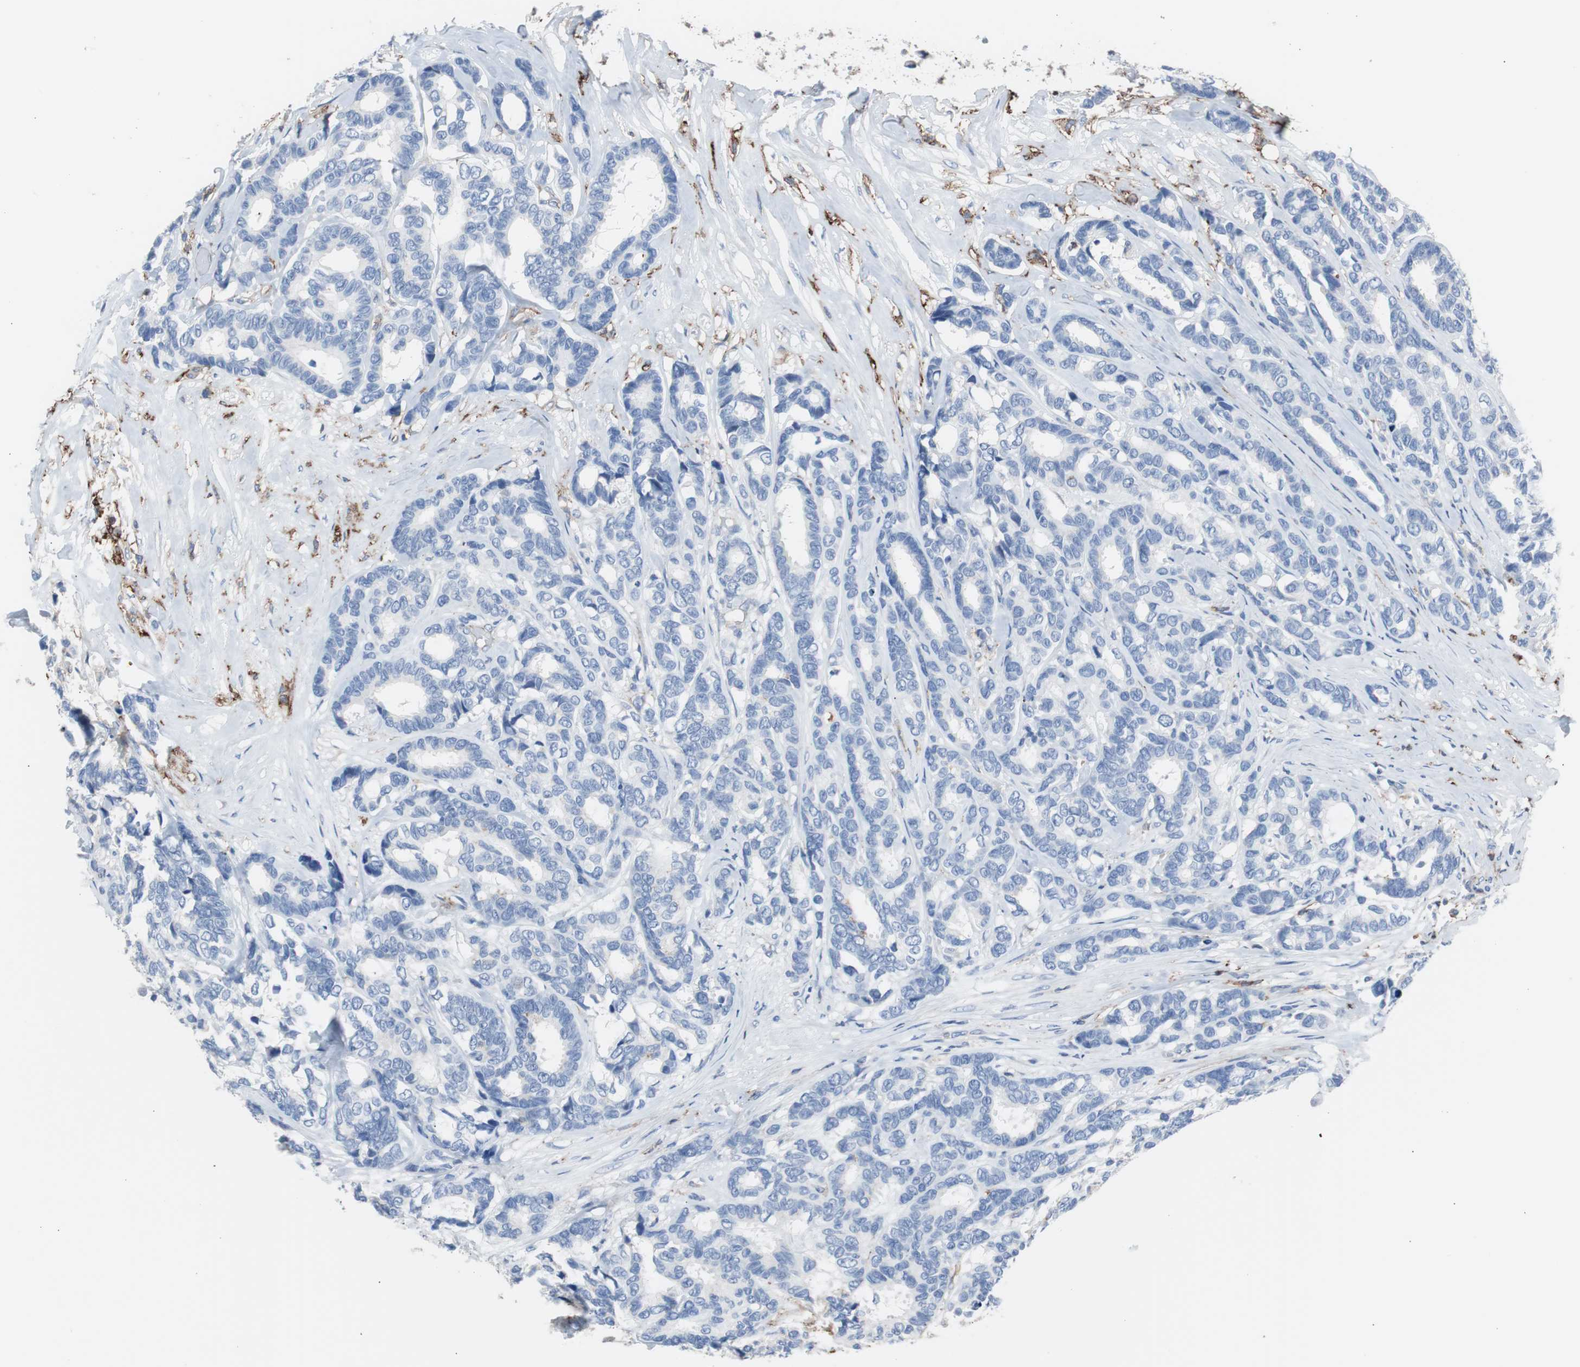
{"staining": {"intensity": "negative", "quantity": "none", "location": "none"}, "tissue": "breast cancer", "cell_type": "Tumor cells", "image_type": "cancer", "snomed": [{"axis": "morphology", "description": "Duct carcinoma"}, {"axis": "topography", "description": "Breast"}], "caption": "Tumor cells show no significant staining in breast intraductal carcinoma. The staining was performed using DAB to visualize the protein expression in brown, while the nuclei were stained in blue with hematoxylin (Magnification: 20x).", "gene": "FCGR2B", "patient": {"sex": "female", "age": 87}}